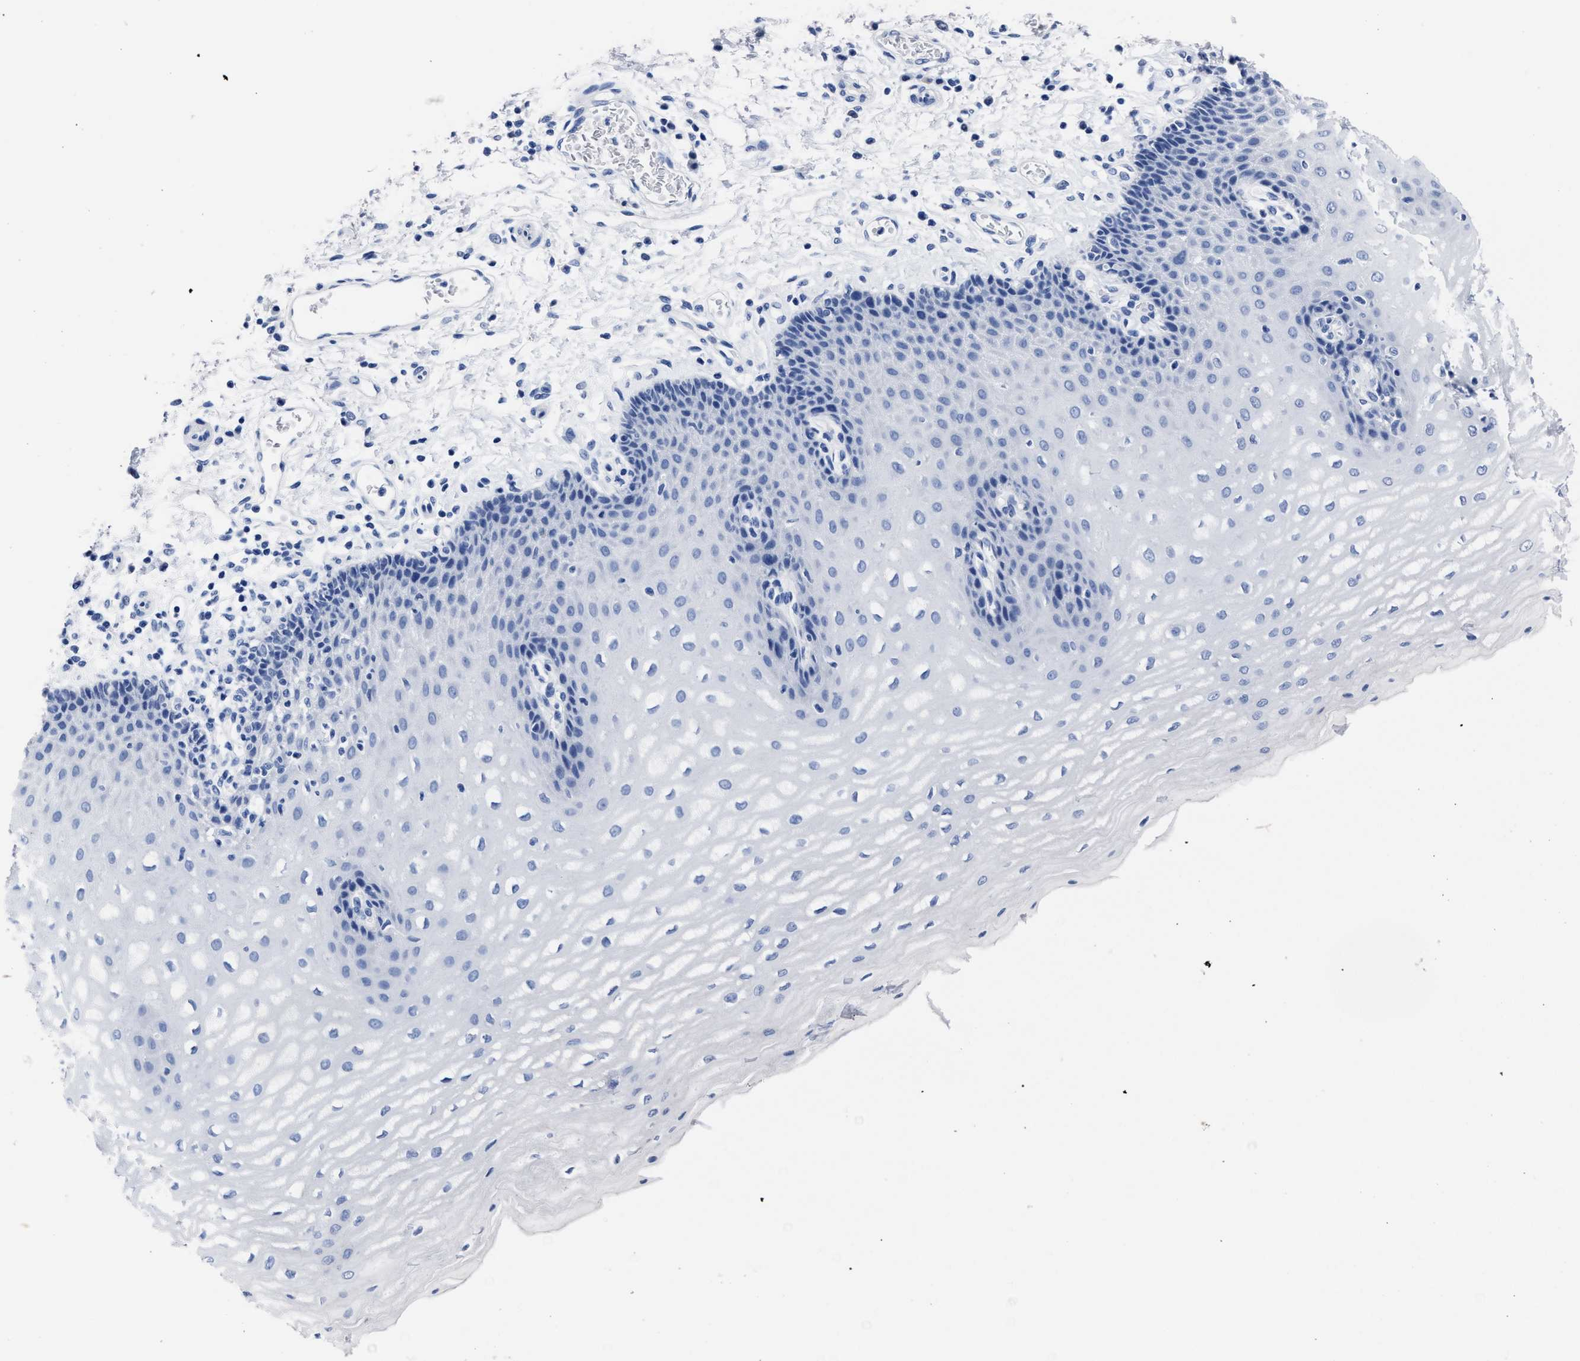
{"staining": {"intensity": "negative", "quantity": "none", "location": "none"}, "tissue": "esophagus", "cell_type": "Squamous epithelial cells", "image_type": "normal", "snomed": [{"axis": "morphology", "description": "Normal tissue, NOS"}, {"axis": "topography", "description": "Esophagus"}], "caption": "This is an IHC histopathology image of benign esophagus. There is no staining in squamous epithelial cells.", "gene": "ALPG", "patient": {"sex": "male", "age": 54}}